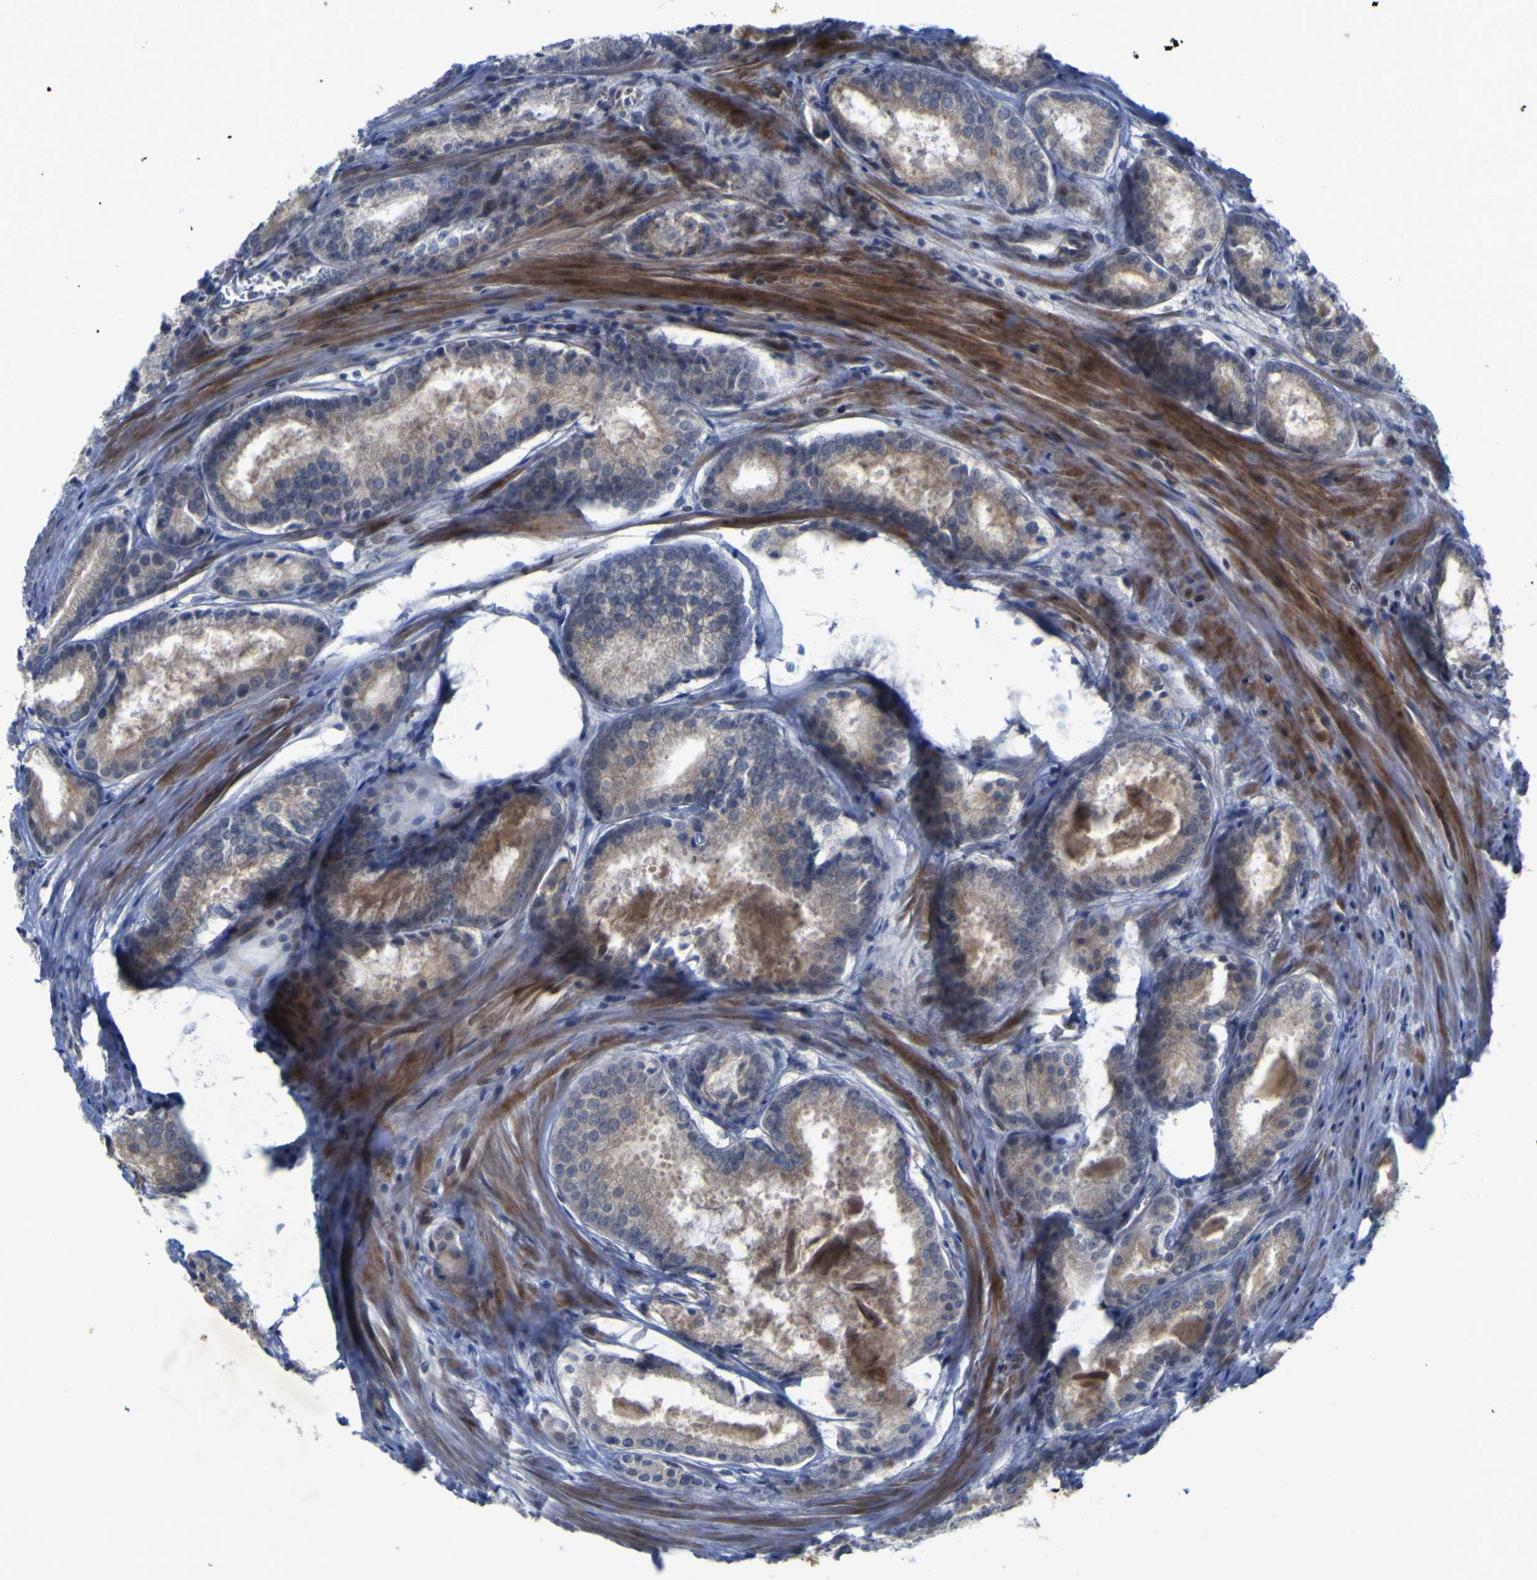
{"staining": {"intensity": "negative", "quantity": "none", "location": "none"}, "tissue": "prostate cancer", "cell_type": "Tumor cells", "image_type": "cancer", "snomed": [{"axis": "morphology", "description": "Adenocarcinoma, Low grade"}, {"axis": "topography", "description": "Prostate"}], "caption": "Tumor cells are negative for brown protein staining in prostate cancer (low-grade adenocarcinoma). Nuclei are stained in blue.", "gene": "NAV1", "patient": {"sex": "male", "age": 64}}